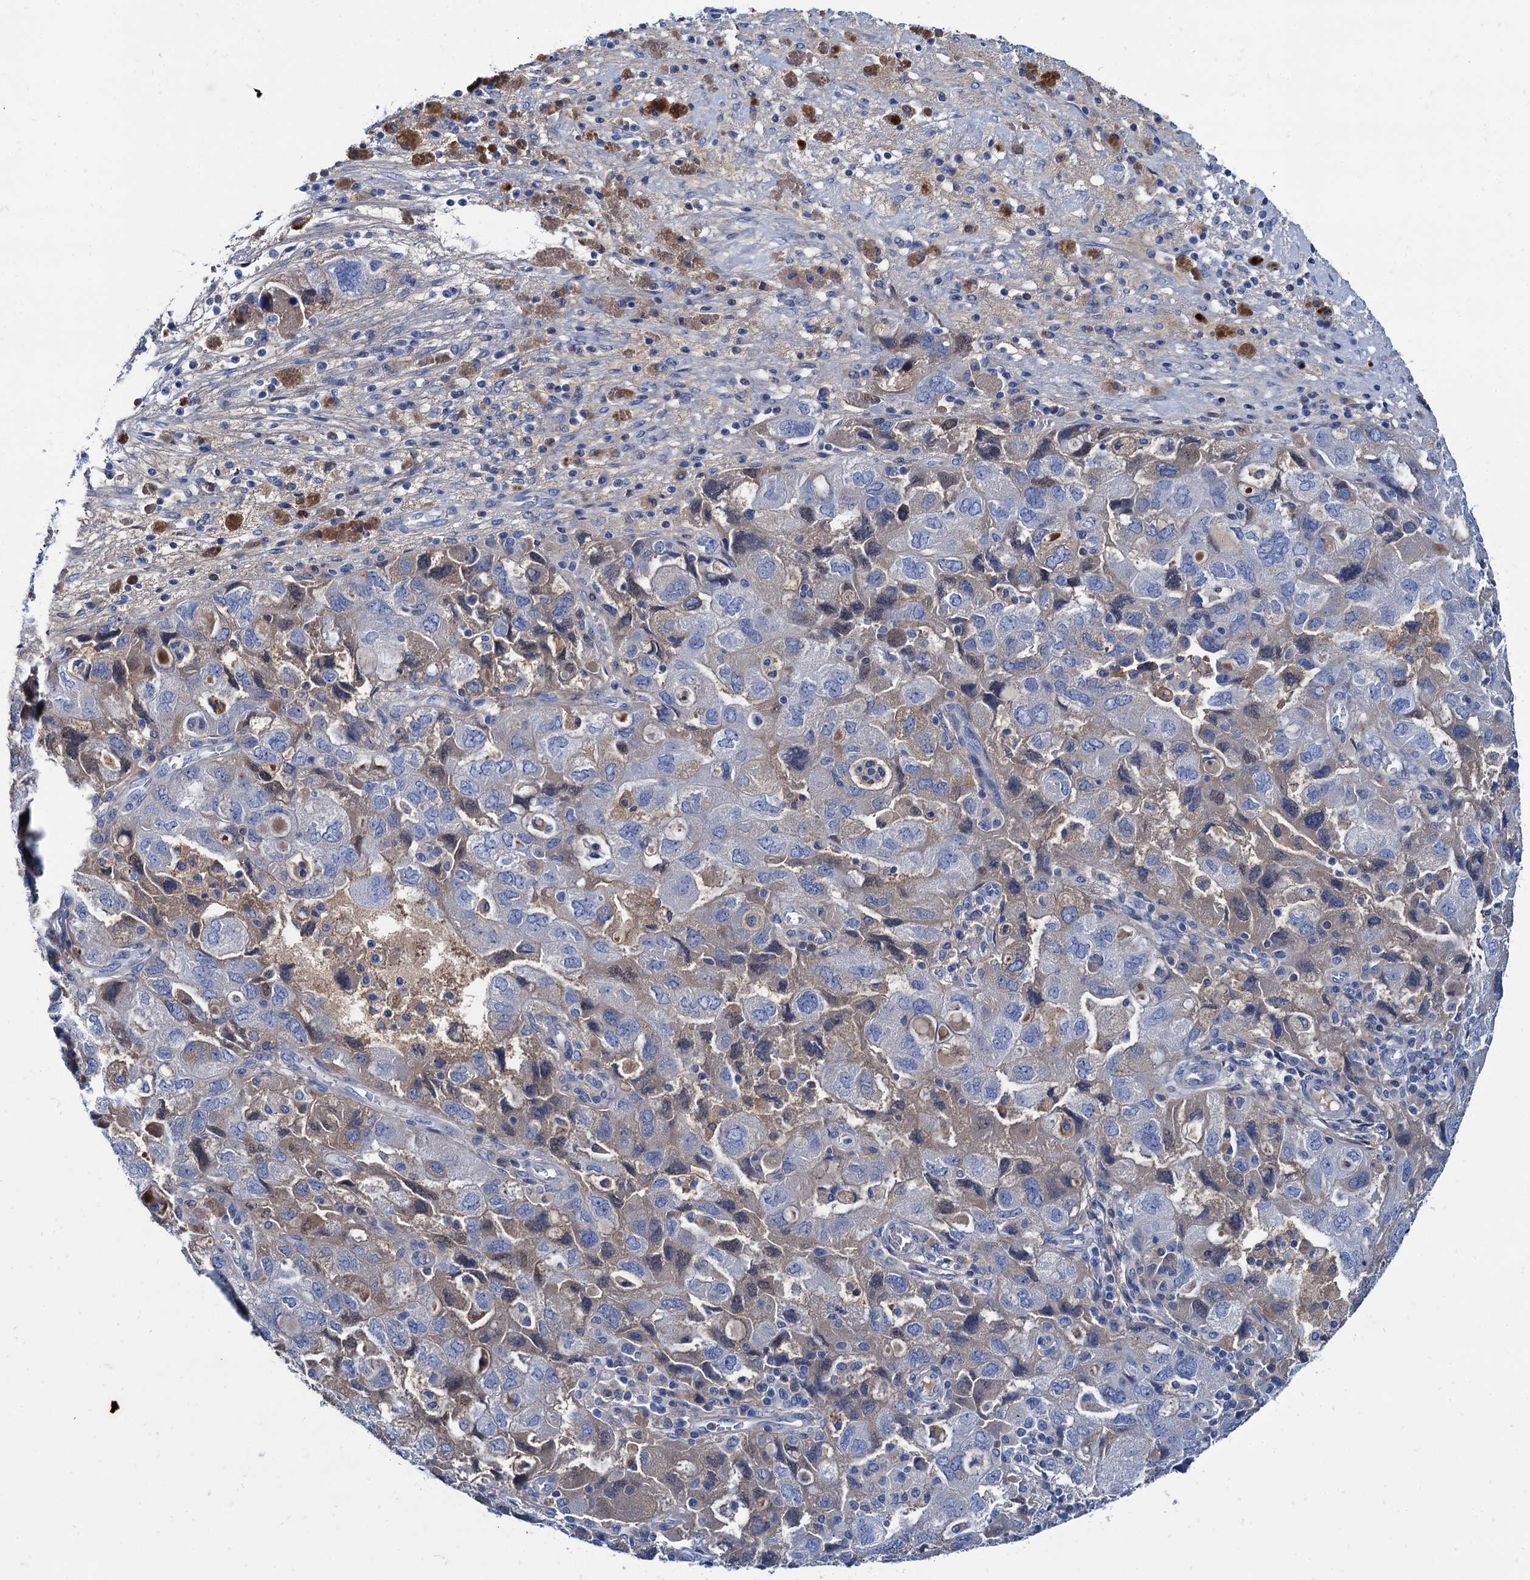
{"staining": {"intensity": "weak", "quantity": "<25%", "location": "cytoplasmic/membranous"}, "tissue": "ovarian cancer", "cell_type": "Tumor cells", "image_type": "cancer", "snomed": [{"axis": "morphology", "description": "Carcinoma, NOS"}, {"axis": "morphology", "description": "Cystadenocarcinoma, serous, NOS"}, {"axis": "topography", "description": "Ovary"}], "caption": "Tumor cells show no significant protein staining in ovarian serous cystadenocarcinoma.", "gene": "TMEM72", "patient": {"sex": "female", "age": 69}}